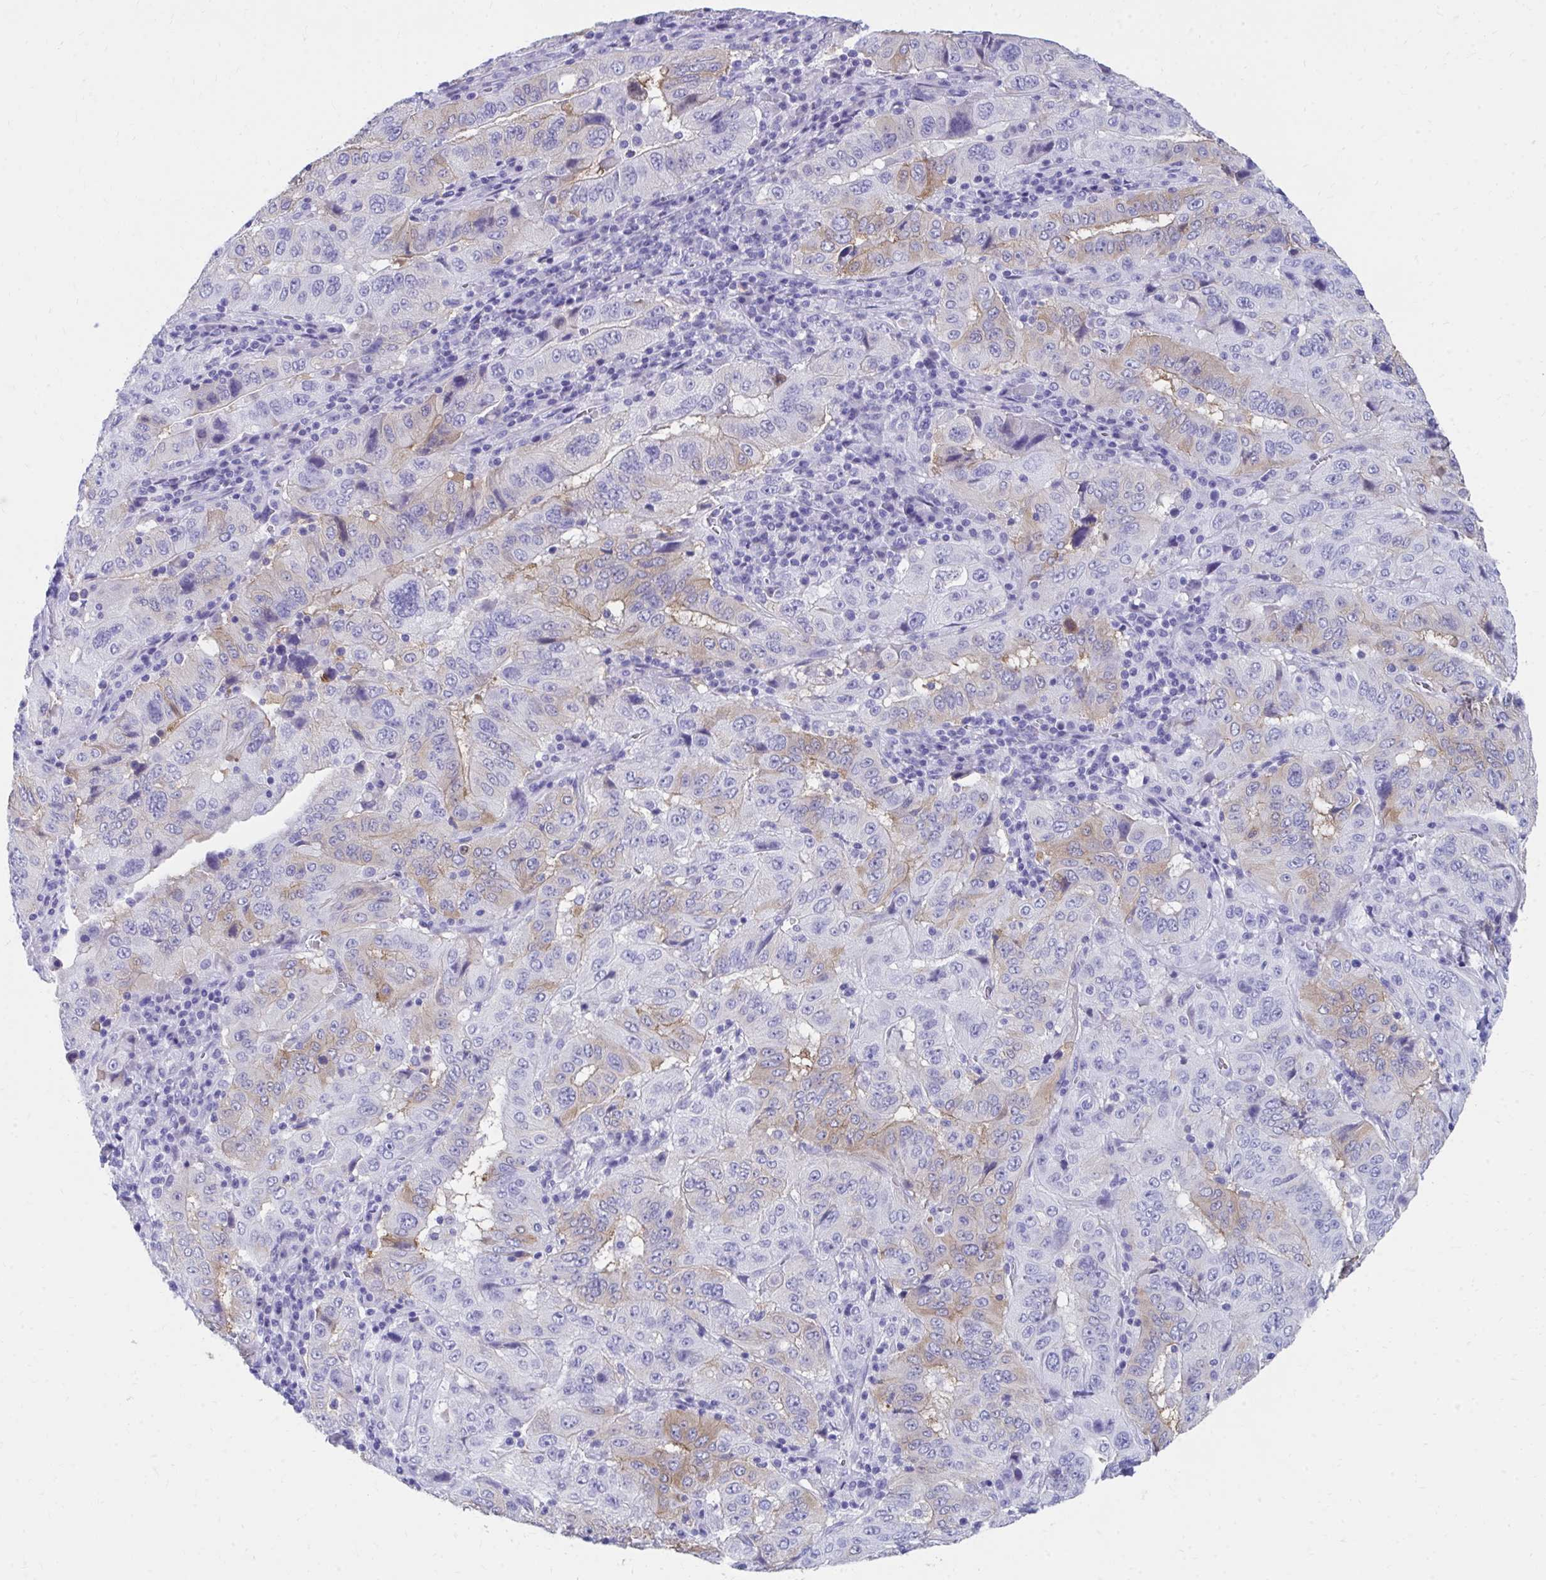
{"staining": {"intensity": "weak", "quantity": "25%-75%", "location": "cytoplasmic/membranous"}, "tissue": "pancreatic cancer", "cell_type": "Tumor cells", "image_type": "cancer", "snomed": [{"axis": "morphology", "description": "Adenocarcinoma, NOS"}, {"axis": "topography", "description": "Pancreas"}], "caption": "An image of human pancreatic cancer (adenocarcinoma) stained for a protein demonstrates weak cytoplasmic/membranous brown staining in tumor cells. Nuclei are stained in blue.", "gene": "HGD", "patient": {"sex": "male", "age": 63}}